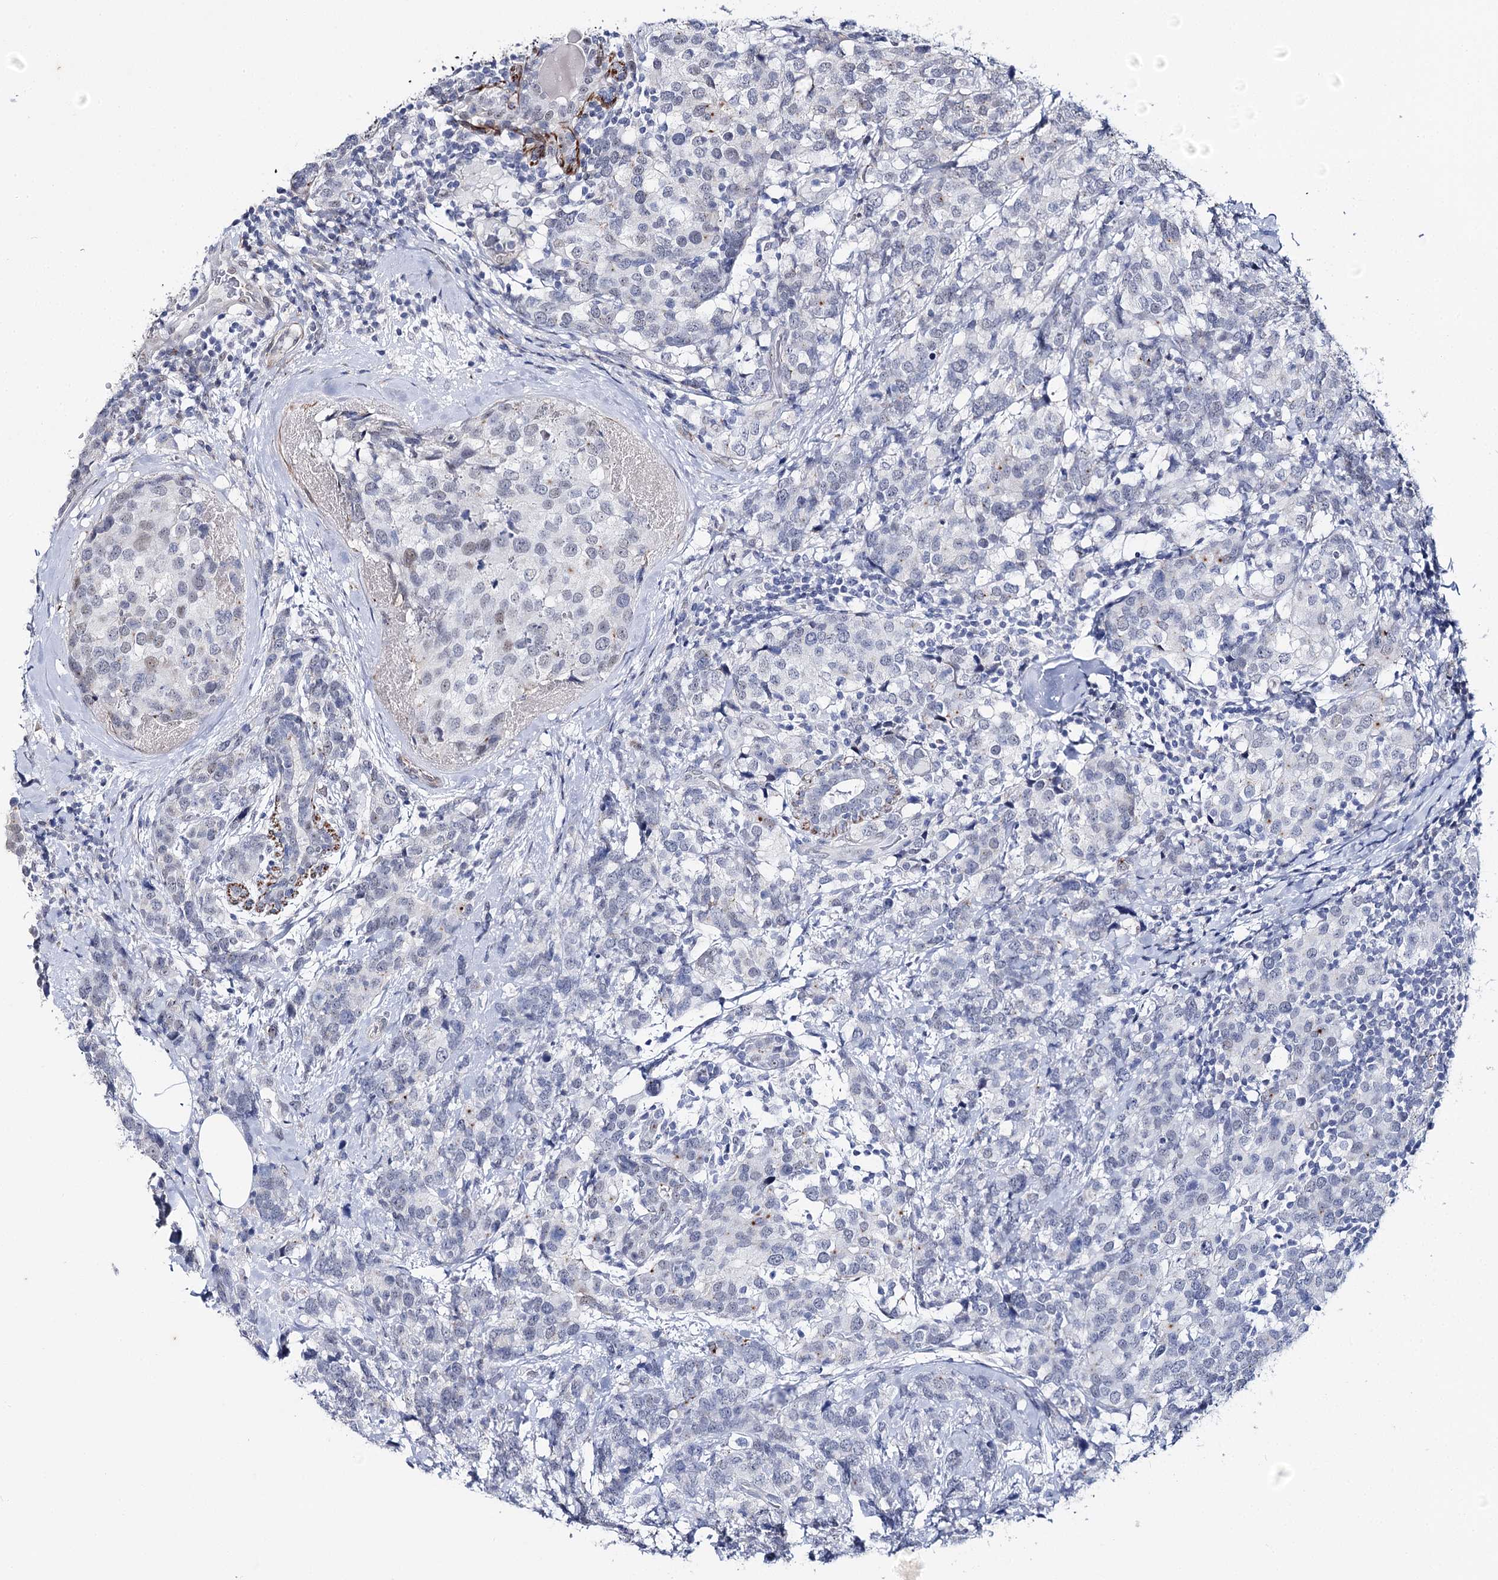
{"staining": {"intensity": "negative", "quantity": "none", "location": "none"}, "tissue": "breast cancer", "cell_type": "Tumor cells", "image_type": "cancer", "snomed": [{"axis": "morphology", "description": "Lobular carcinoma"}, {"axis": "topography", "description": "Breast"}], "caption": "Immunohistochemical staining of breast cancer (lobular carcinoma) exhibits no significant expression in tumor cells. (DAB (3,3'-diaminobenzidine) immunohistochemistry (IHC) visualized using brightfield microscopy, high magnification).", "gene": "AGXT2", "patient": {"sex": "female", "age": 59}}